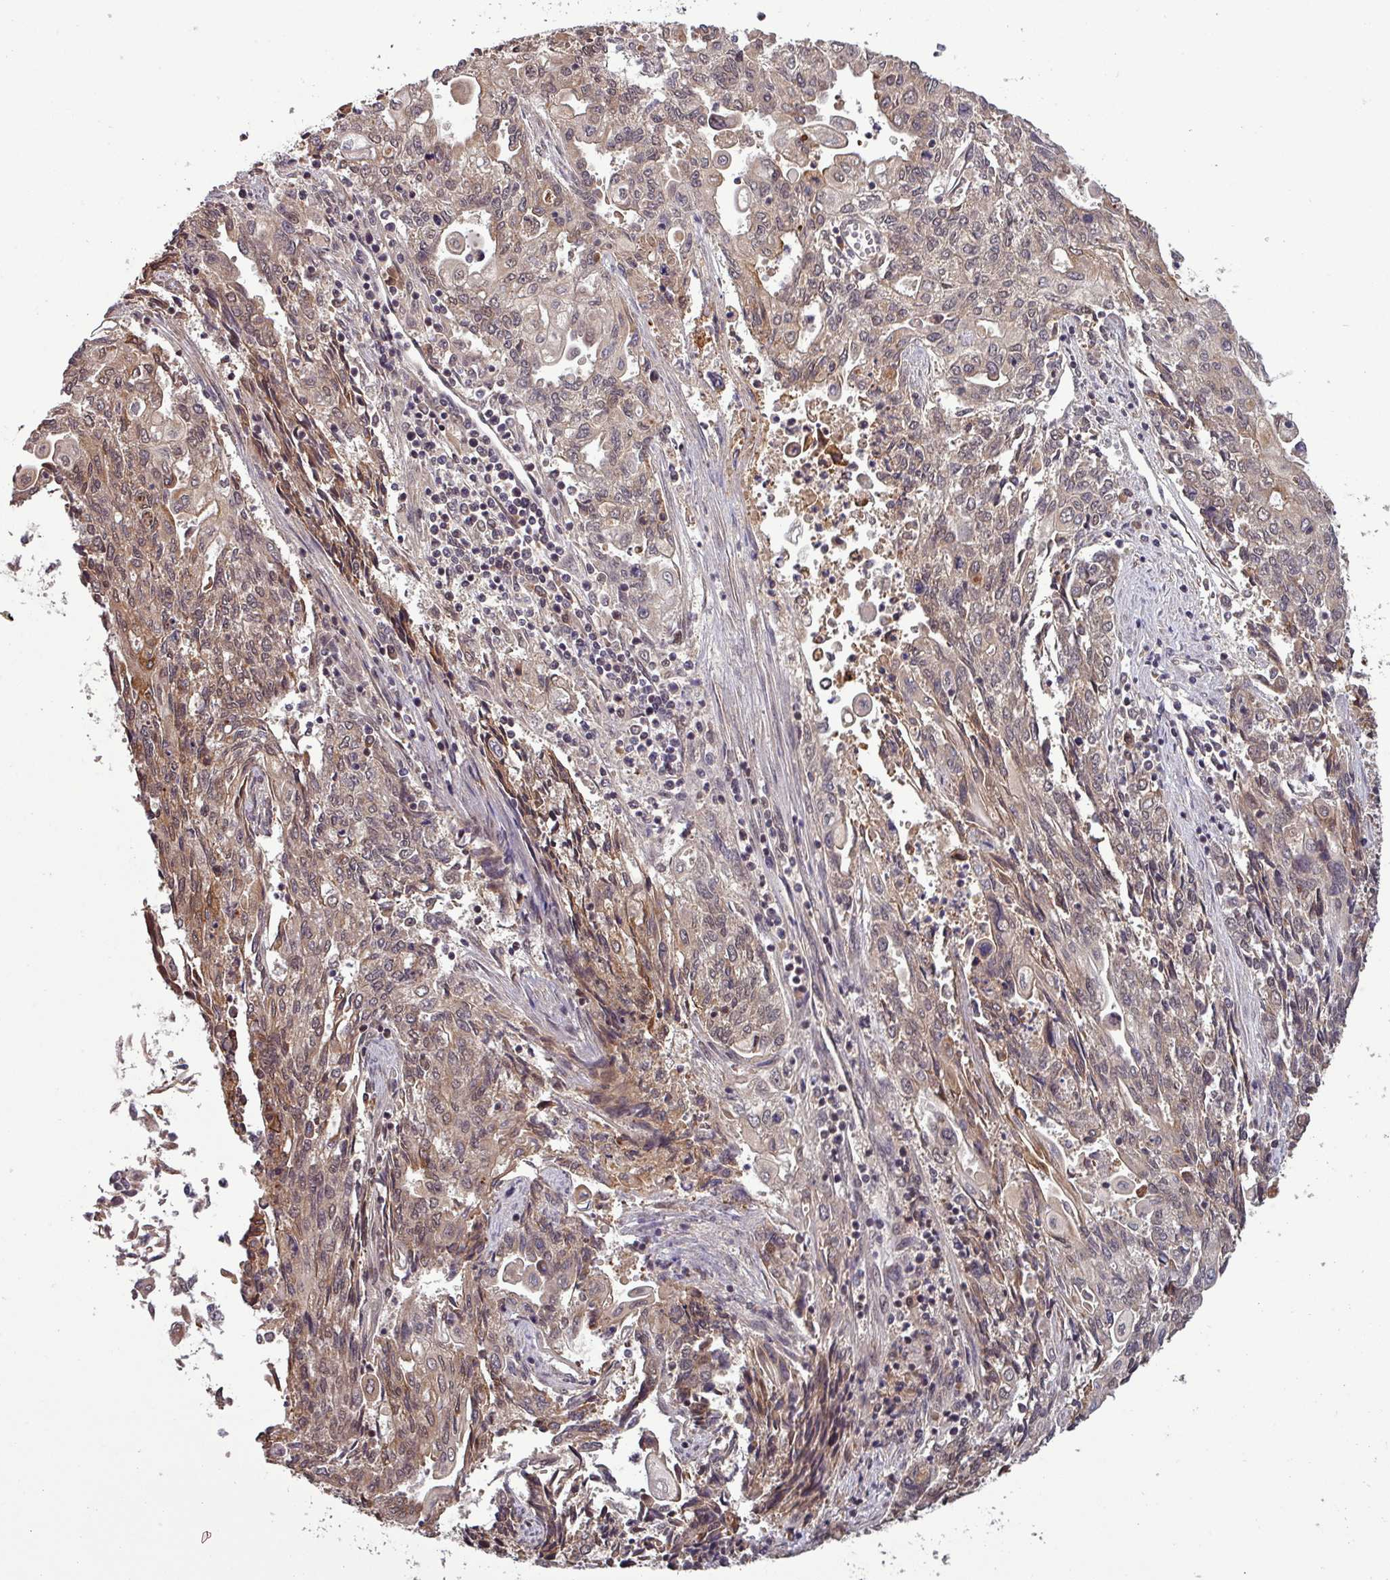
{"staining": {"intensity": "weak", "quantity": "25%-75%", "location": "cytoplasmic/membranous,nuclear"}, "tissue": "endometrial cancer", "cell_type": "Tumor cells", "image_type": "cancer", "snomed": [{"axis": "morphology", "description": "Adenocarcinoma, NOS"}, {"axis": "topography", "description": "Endometrium"}], "caption": "Weak cytoplasmic/membranous and nuclear positivity is appreciated in approximately 25%-75% of tumor cells in endometrial cancer (adenocarcinoma).", "gene": "NOB1", "patient": {"sex": "female", "age": 54}}